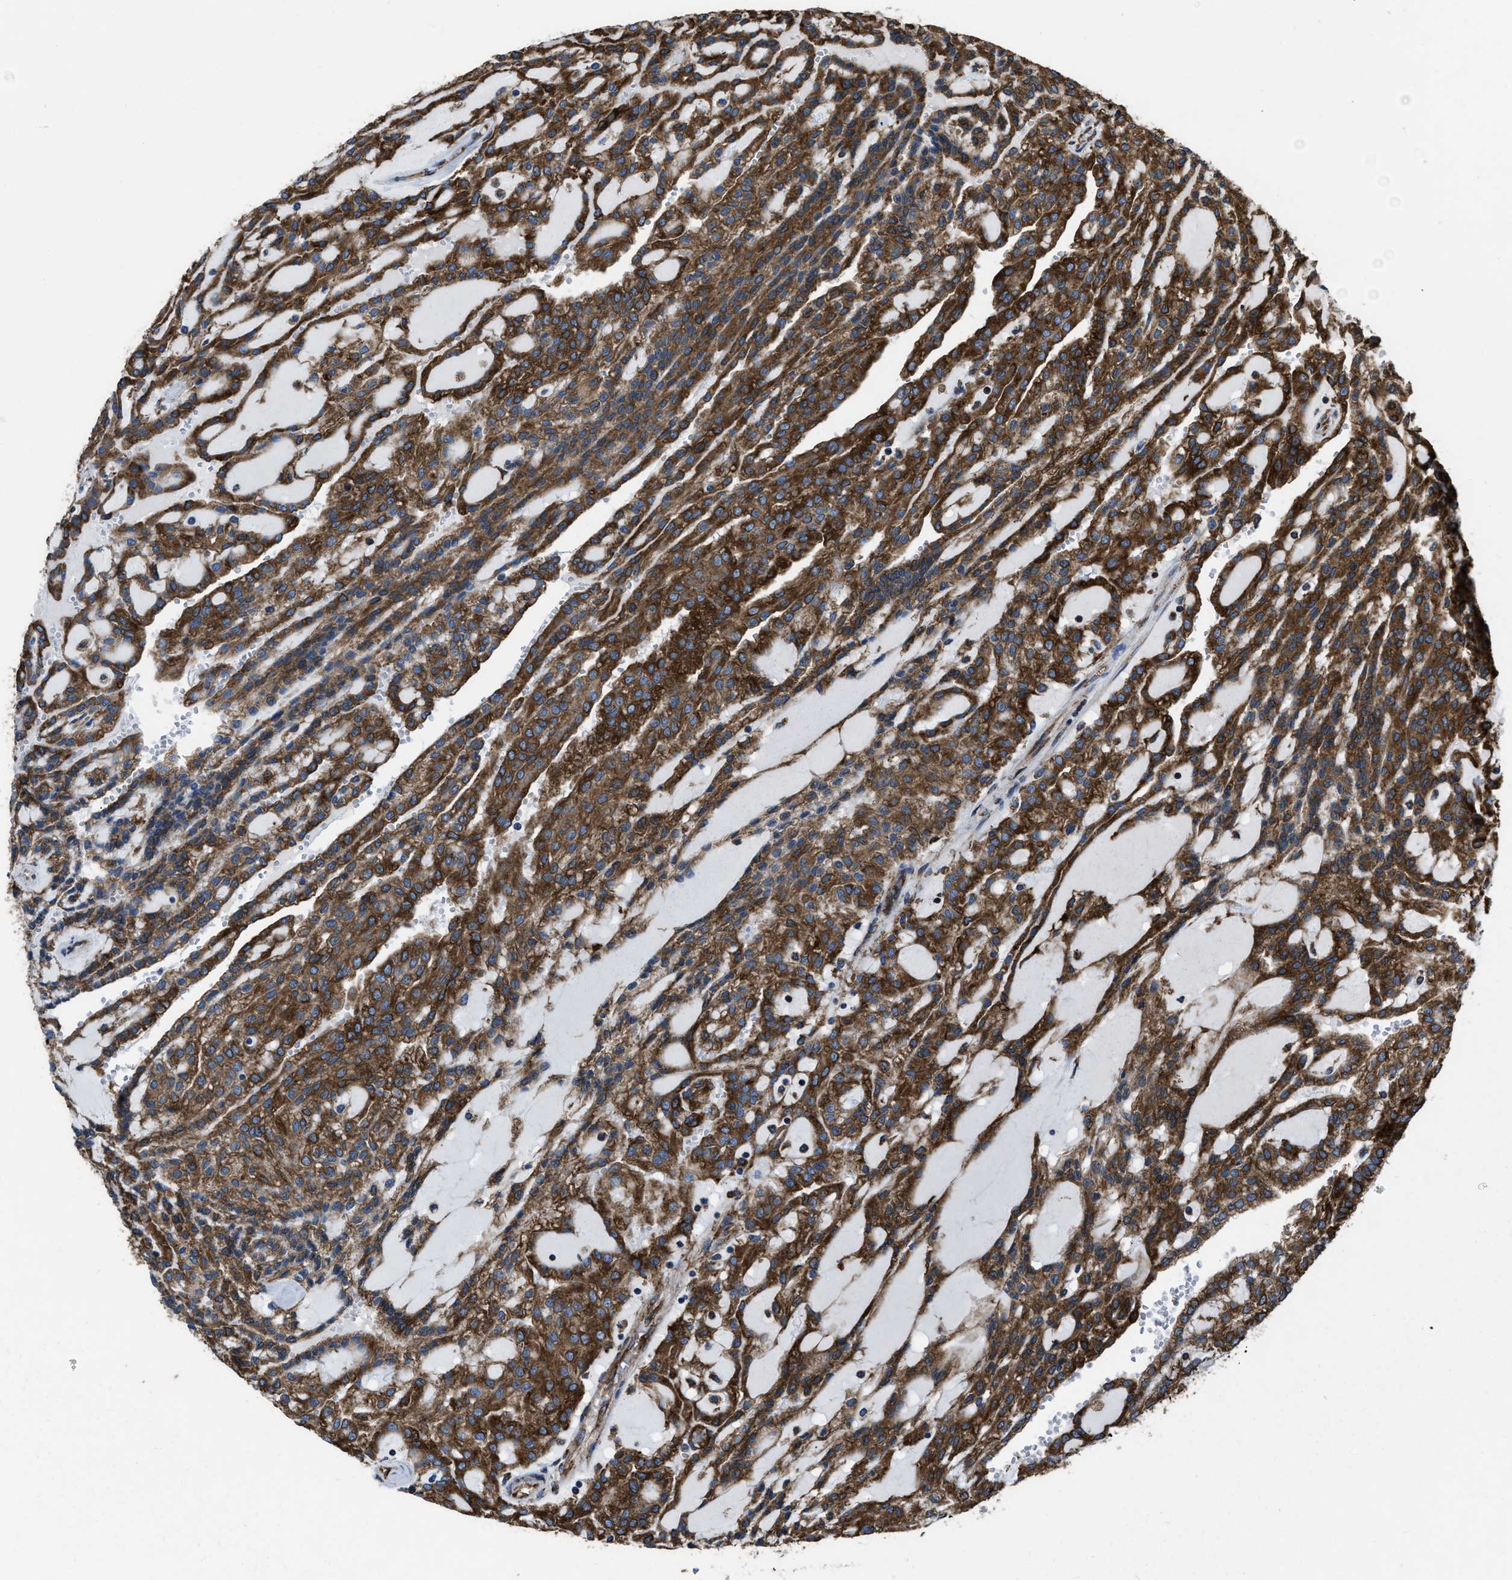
{"staining": {"intensity": "strong", "quantity": ">75%", "location": "cytoplasmic/membranous"}, "tissue": "renal cancer", "cell_type": "Tumor cells", "image_type": "cancer", "snomed": [{"axis": "morphology", "description": "Adenocarcinoma, NOS"}, {"axis": "topography", "description": "Kidney"}], "caption": "Adenocarcinoma (renal) stained for a protein (brown) demonstrates strong cytoplasmic/membranous positive expression in about >75% of tumor cells.", "gene": "CAPRIN1", "patient": {"sex": "male", "age": 63}}